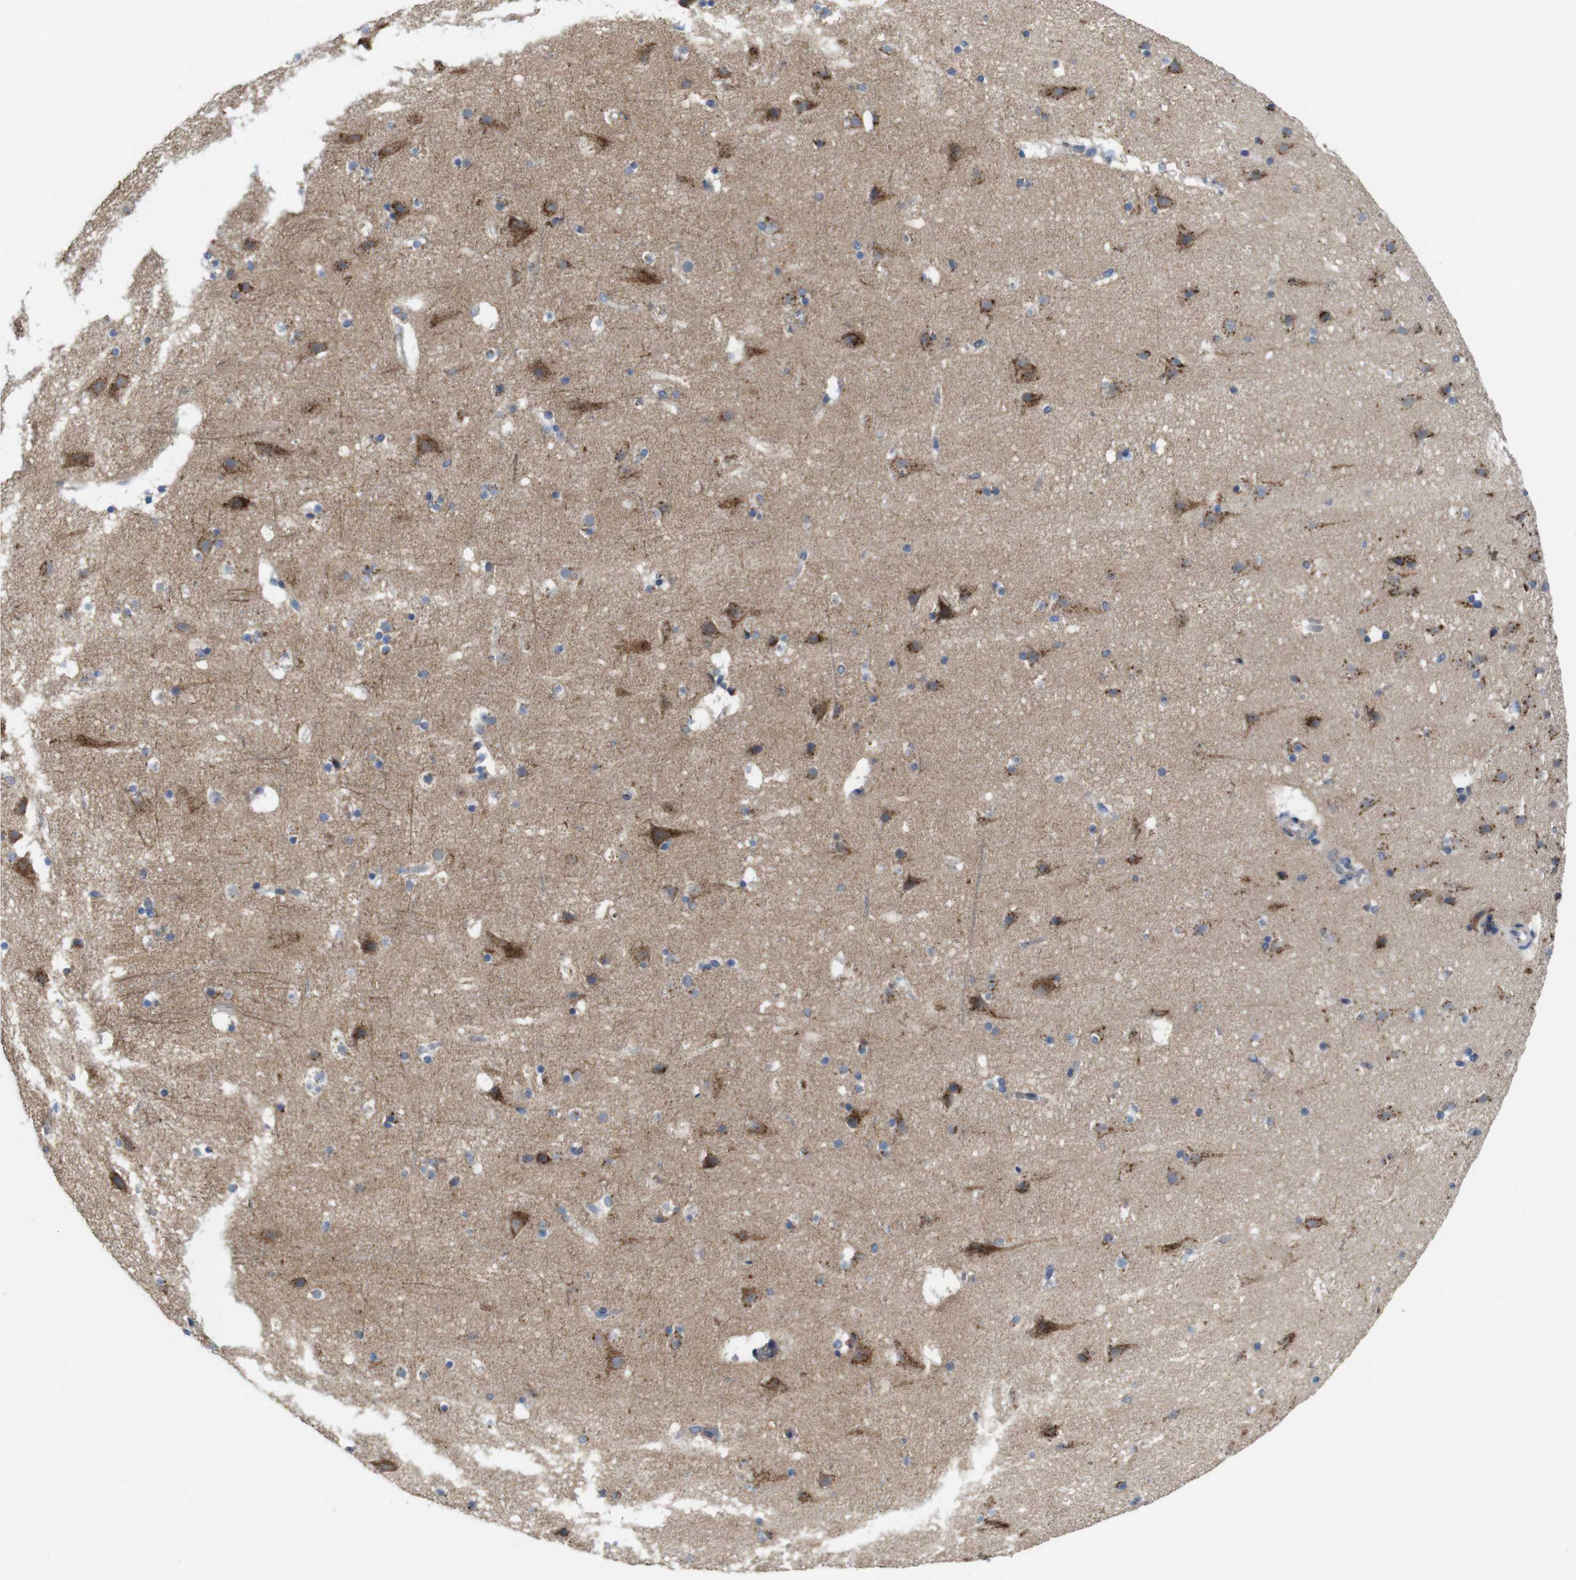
{"staining": {"intensity": "negative", "quantity": "none", "location": "none"}, "tissue": "cerebral cortex", "cell_type": "Endothelial cells", "image_type": "normal", "snomed": [{"axis": "morphology", "description": "Normal tissue, NOS"}, {"axis": "topography", "description": "Cerebral cortex"}], "caption": "Immunohistochemistry (IHC) micrograph of normal cerebral cortex stained for a protein (brown), which exhibits no expression in endothelial cells. (DAB immunohistochemistry (IHC) visualized using brightfield microscopy, high magnification).", "gene": "EFCAB14", "patient": {"sex": "male", "age": 45}}